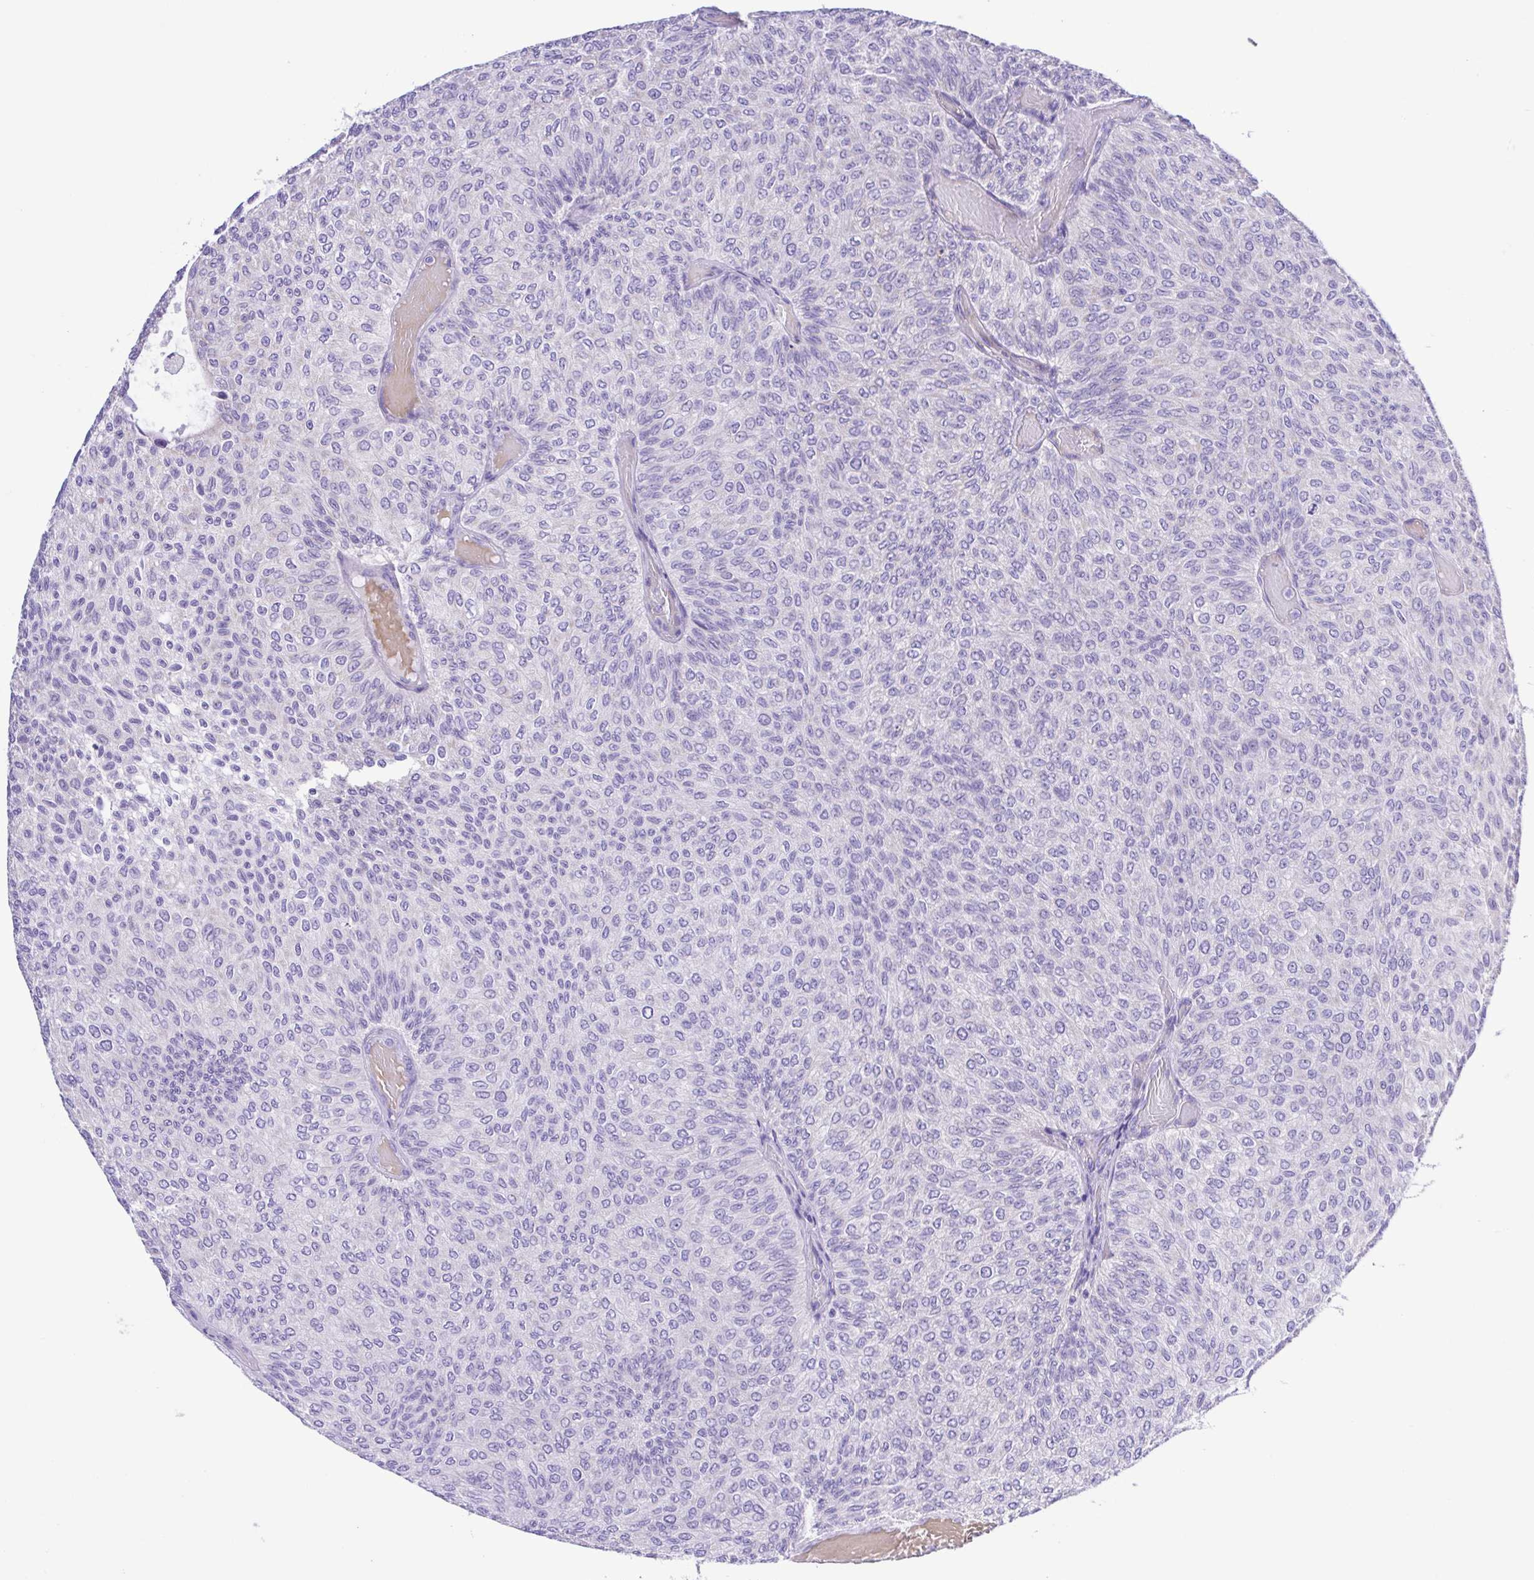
{"staining": {"intensity": "negative", "quantity": "none", "location": "none"}, "tissue": "urothelial cancer", "cell_type": "Tumor cells", "image_type": "cancer", "snomed": [{"axis": "morphology", "description": "Urothelial carcinoma, Low grade"}, {"axis": "topography", "description": "Urinary bladder"}], "caption": "The image demonstrates no staining of tumor cells in low-grade urothelial carcinoma.", "gene": "CD72", "patient": {"sex": "male", "age": 78}}